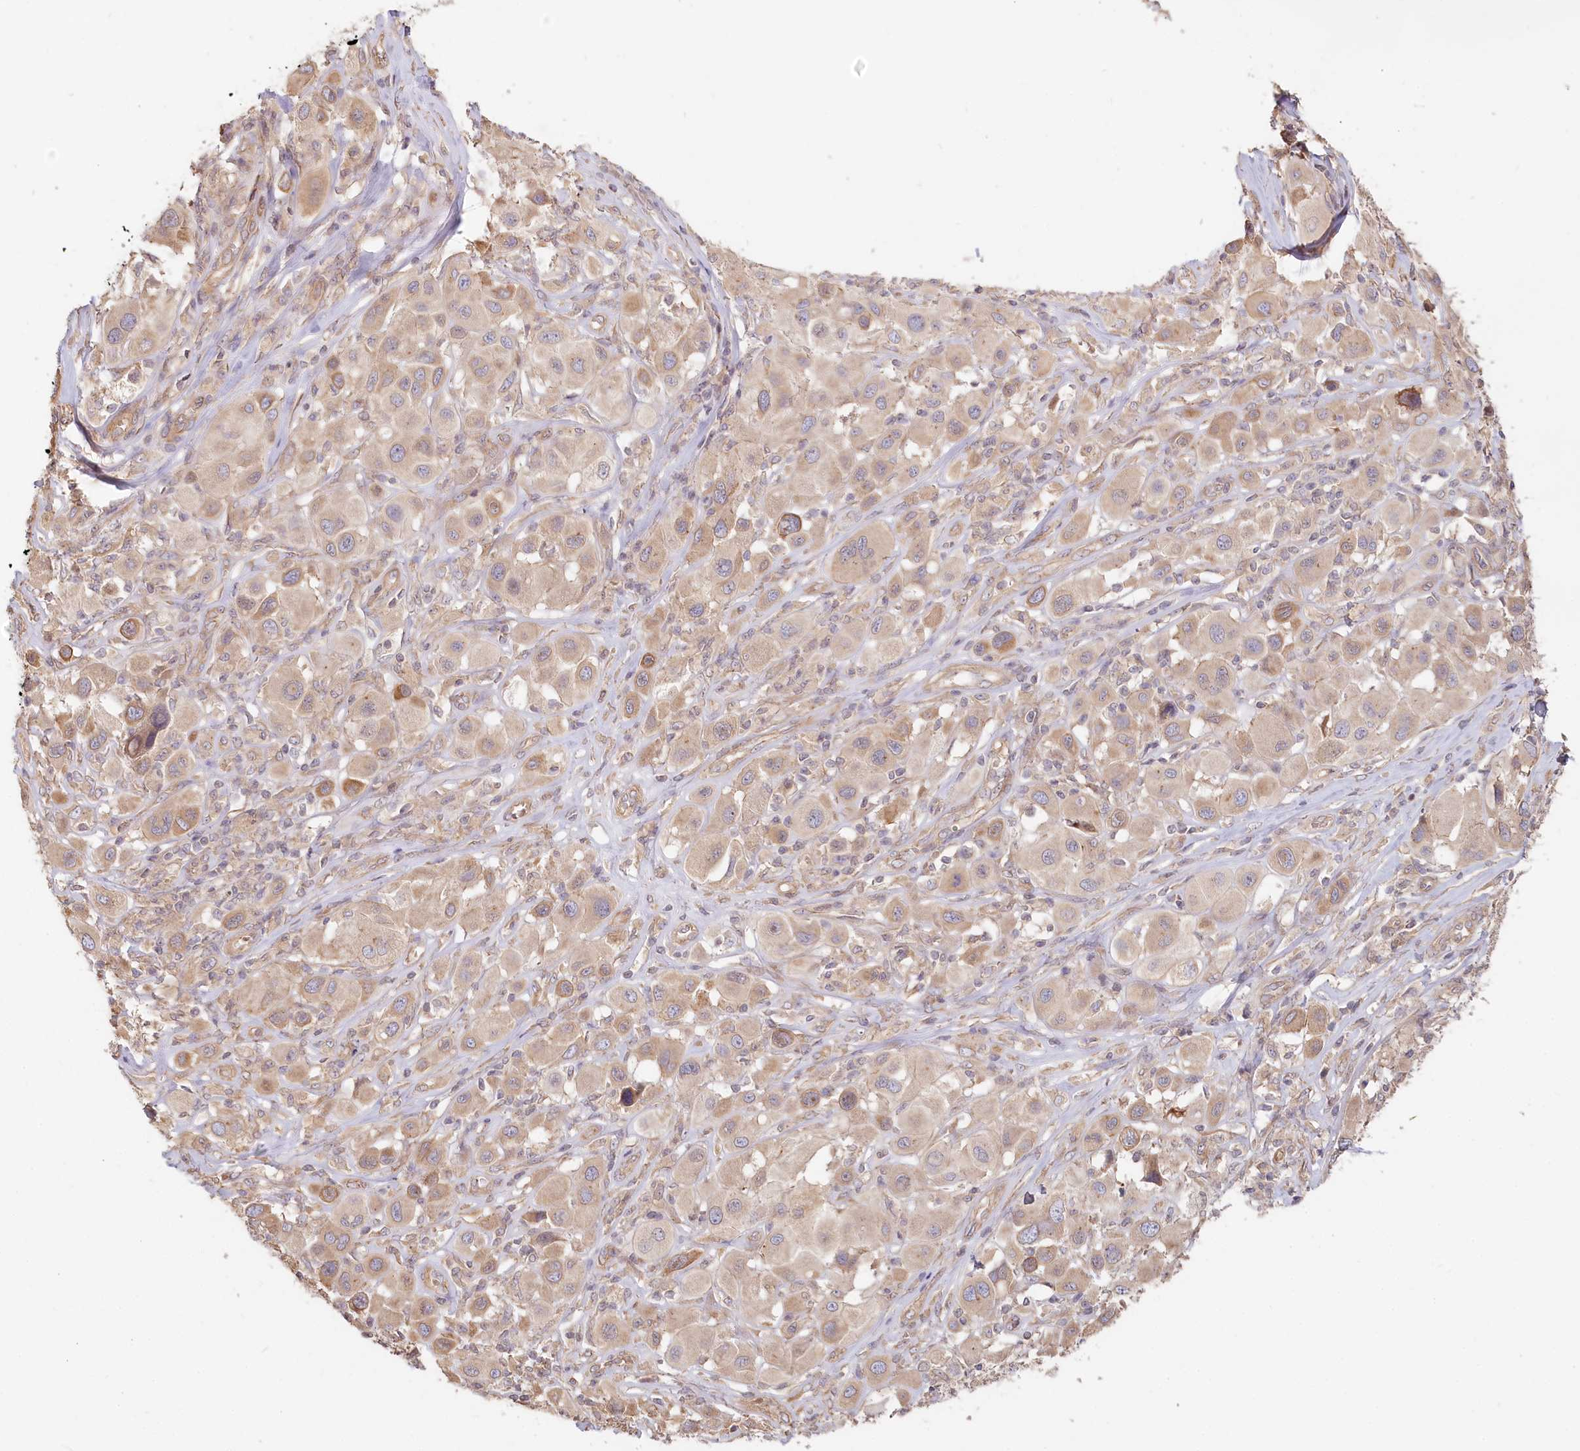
{"staining": {"intensity": "weak", "quantity": "25%-75%", "location": "cytoplasmic/membranous"}, "tissue": "melanoma", "cell_type": "Tumor cells", "image_type": "cancer", "snomed": [{"axis": "morphology", "description": "Malignant melanoma, Metastatic site"}, {"axis": "topography", "description": "Skin"}], "caption": "Melanoma tissue exhibits weak cytoplasmic/membranous positivity in about 25%-75% of tumor cells", "gene": "TCHP", "patient": {"sex": "male", "age": 41}}